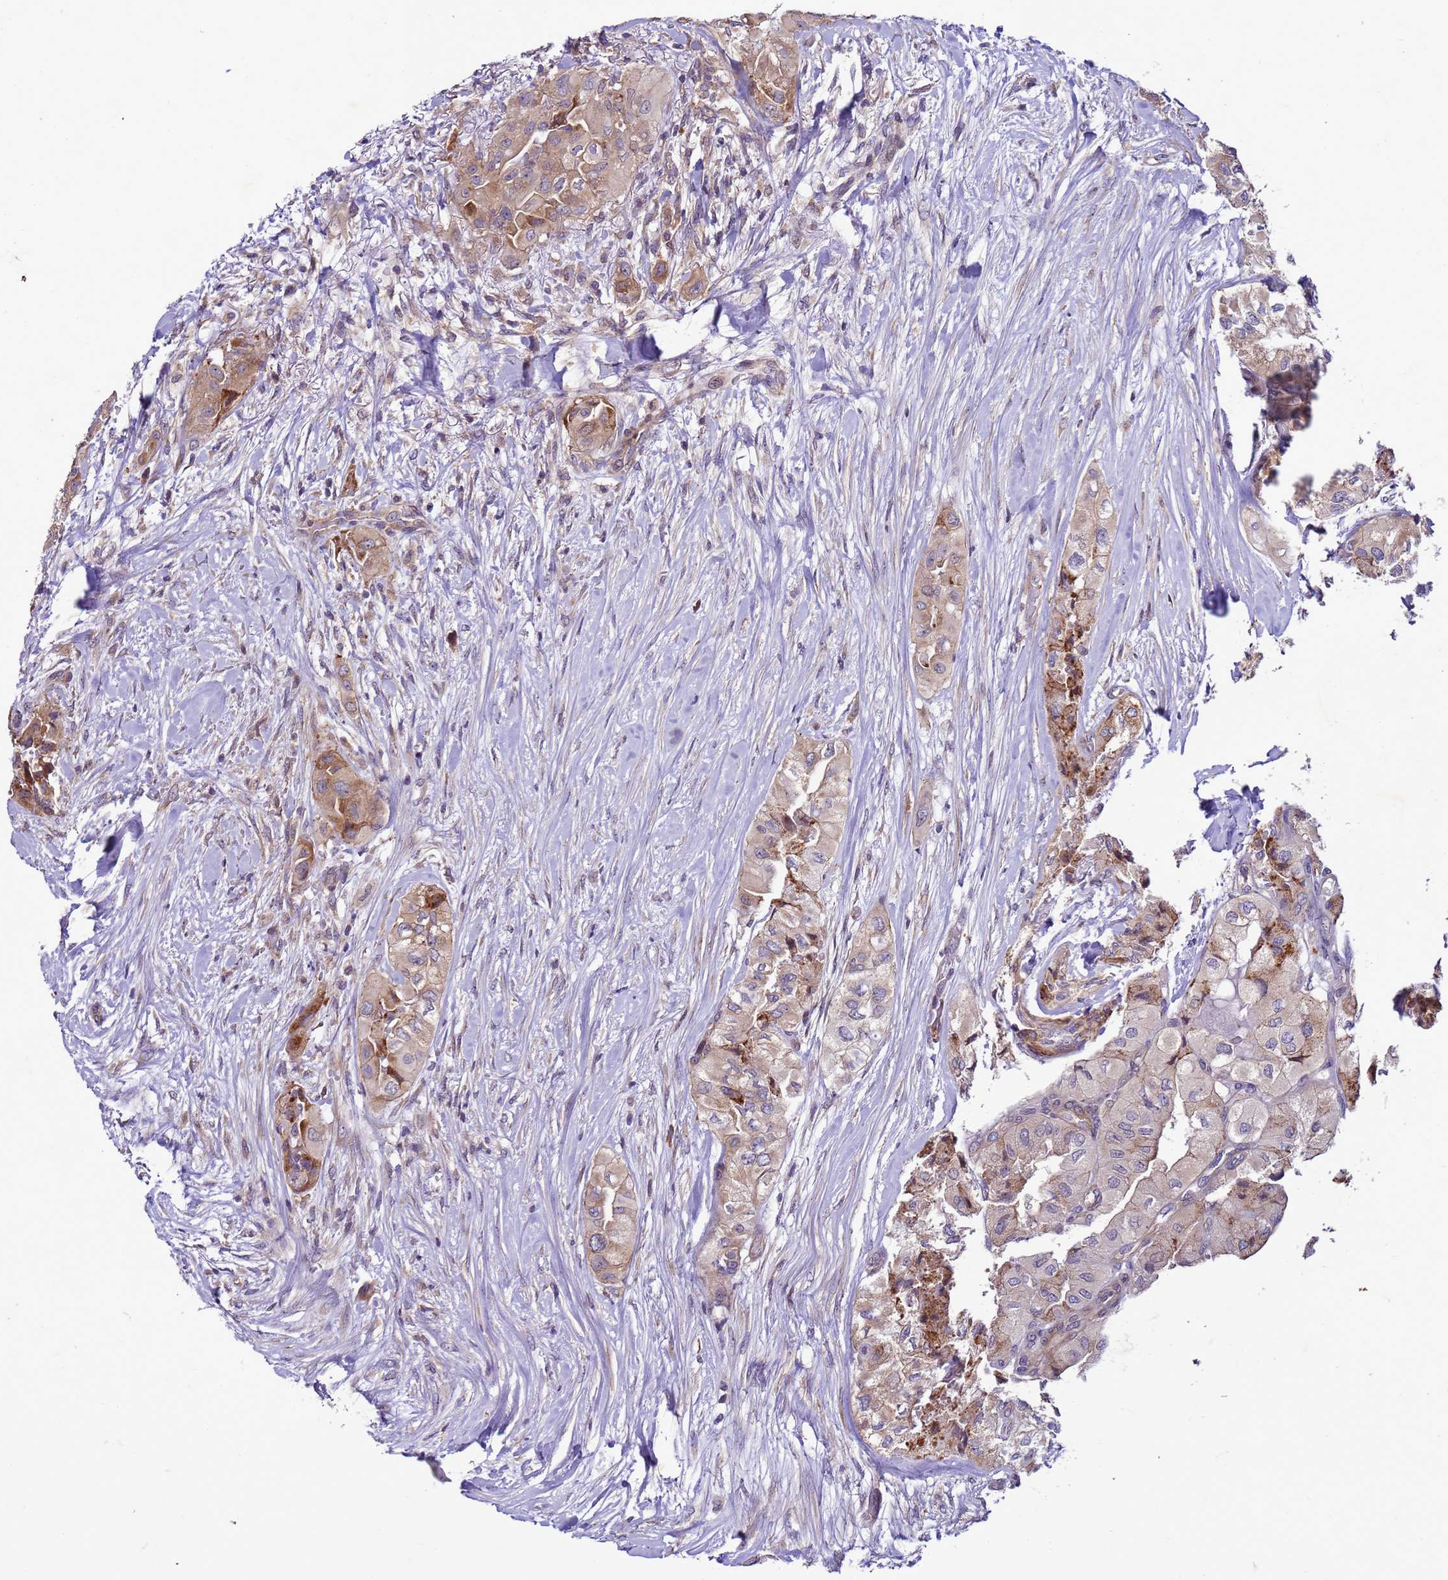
{"staining": {"intensity": "moderate", "quantity": "<25%", "location": "cytoplasmic/membranous"}, "tissue": "thyroid cancer", "cell_type": "Tumor cells", "image_type": "cancer", "snomed": [{"axis": "morphology", "description": "Papillary adenocarcinoma, NOS"}, {"axis": "topography", "description": "Thyroid gland"}], "caption": "A low amount of moderate cytoplasmic/membranous expression is seen in about <25% of tumor cells in thyroid cancer (papillary adenocarcinoma) tissue. The staining was performed using DAB (3,3'-diaminobenzidine) to visualize the protein expression in brown, while the nuclei were stained in blue with hematoxylin (Magnification: 20x).", "gene": "GEN1", "patient": {"sex": "female", "age": 59}}